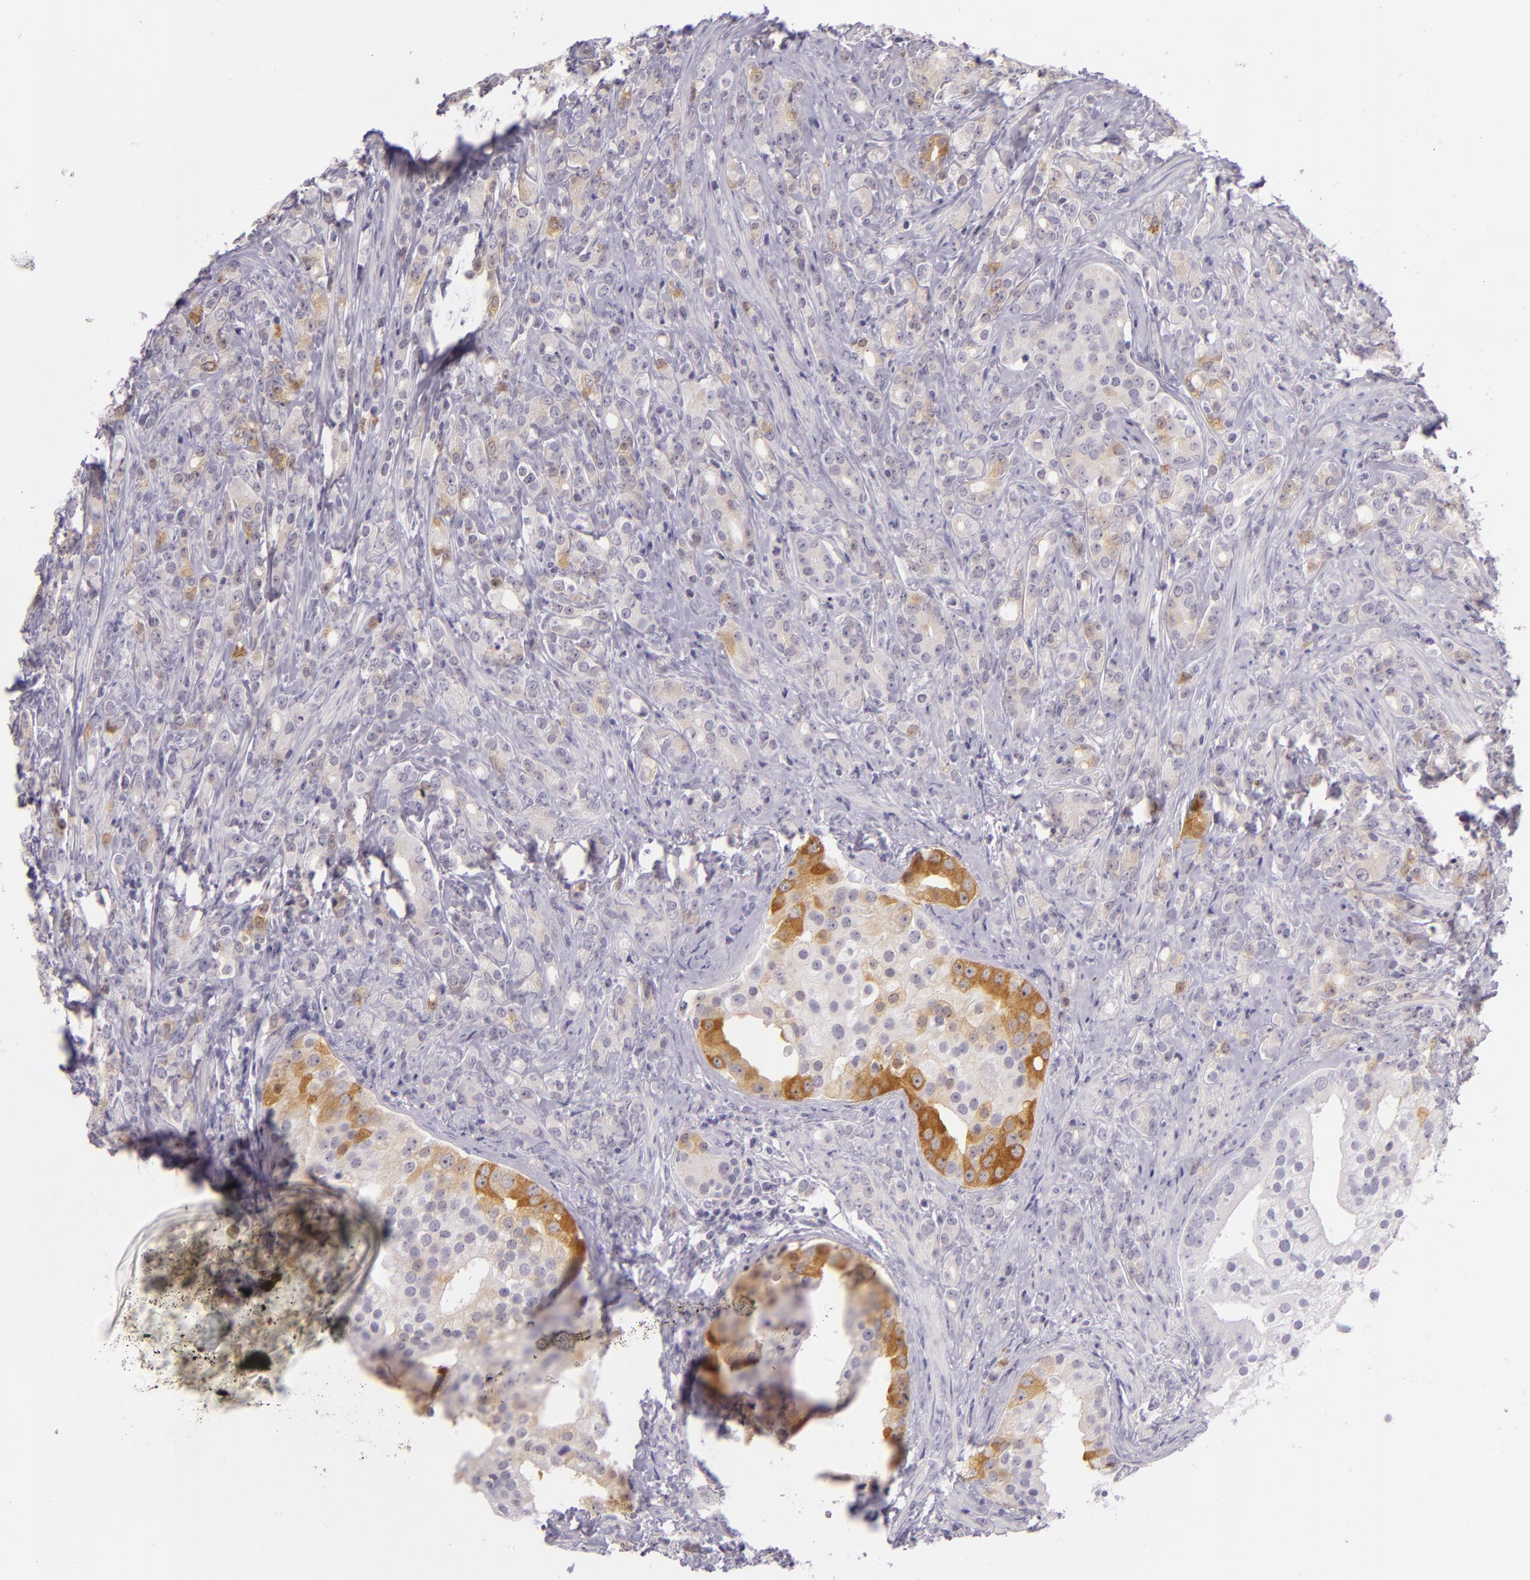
{"staining": {"intensity": "weak", "quantity": "<25%", "location": "cytoplasmic/membranous"}, "tissue": "prostate cancer", "cell_type": "Tumor cells", "image_type": "cancer", "snomed": [{"axis": "morphology", "description": "Adenocarcinoma, Medium grade"}, {"axis": "topography", "description": "Prostate"}], "caption": "Micrograph shows no significant protein positivity in tumor cells of prostate adenocarcinoma (medium-grade).", "gene": "CBS", "patient": {"sex": "male", "age": 59}}